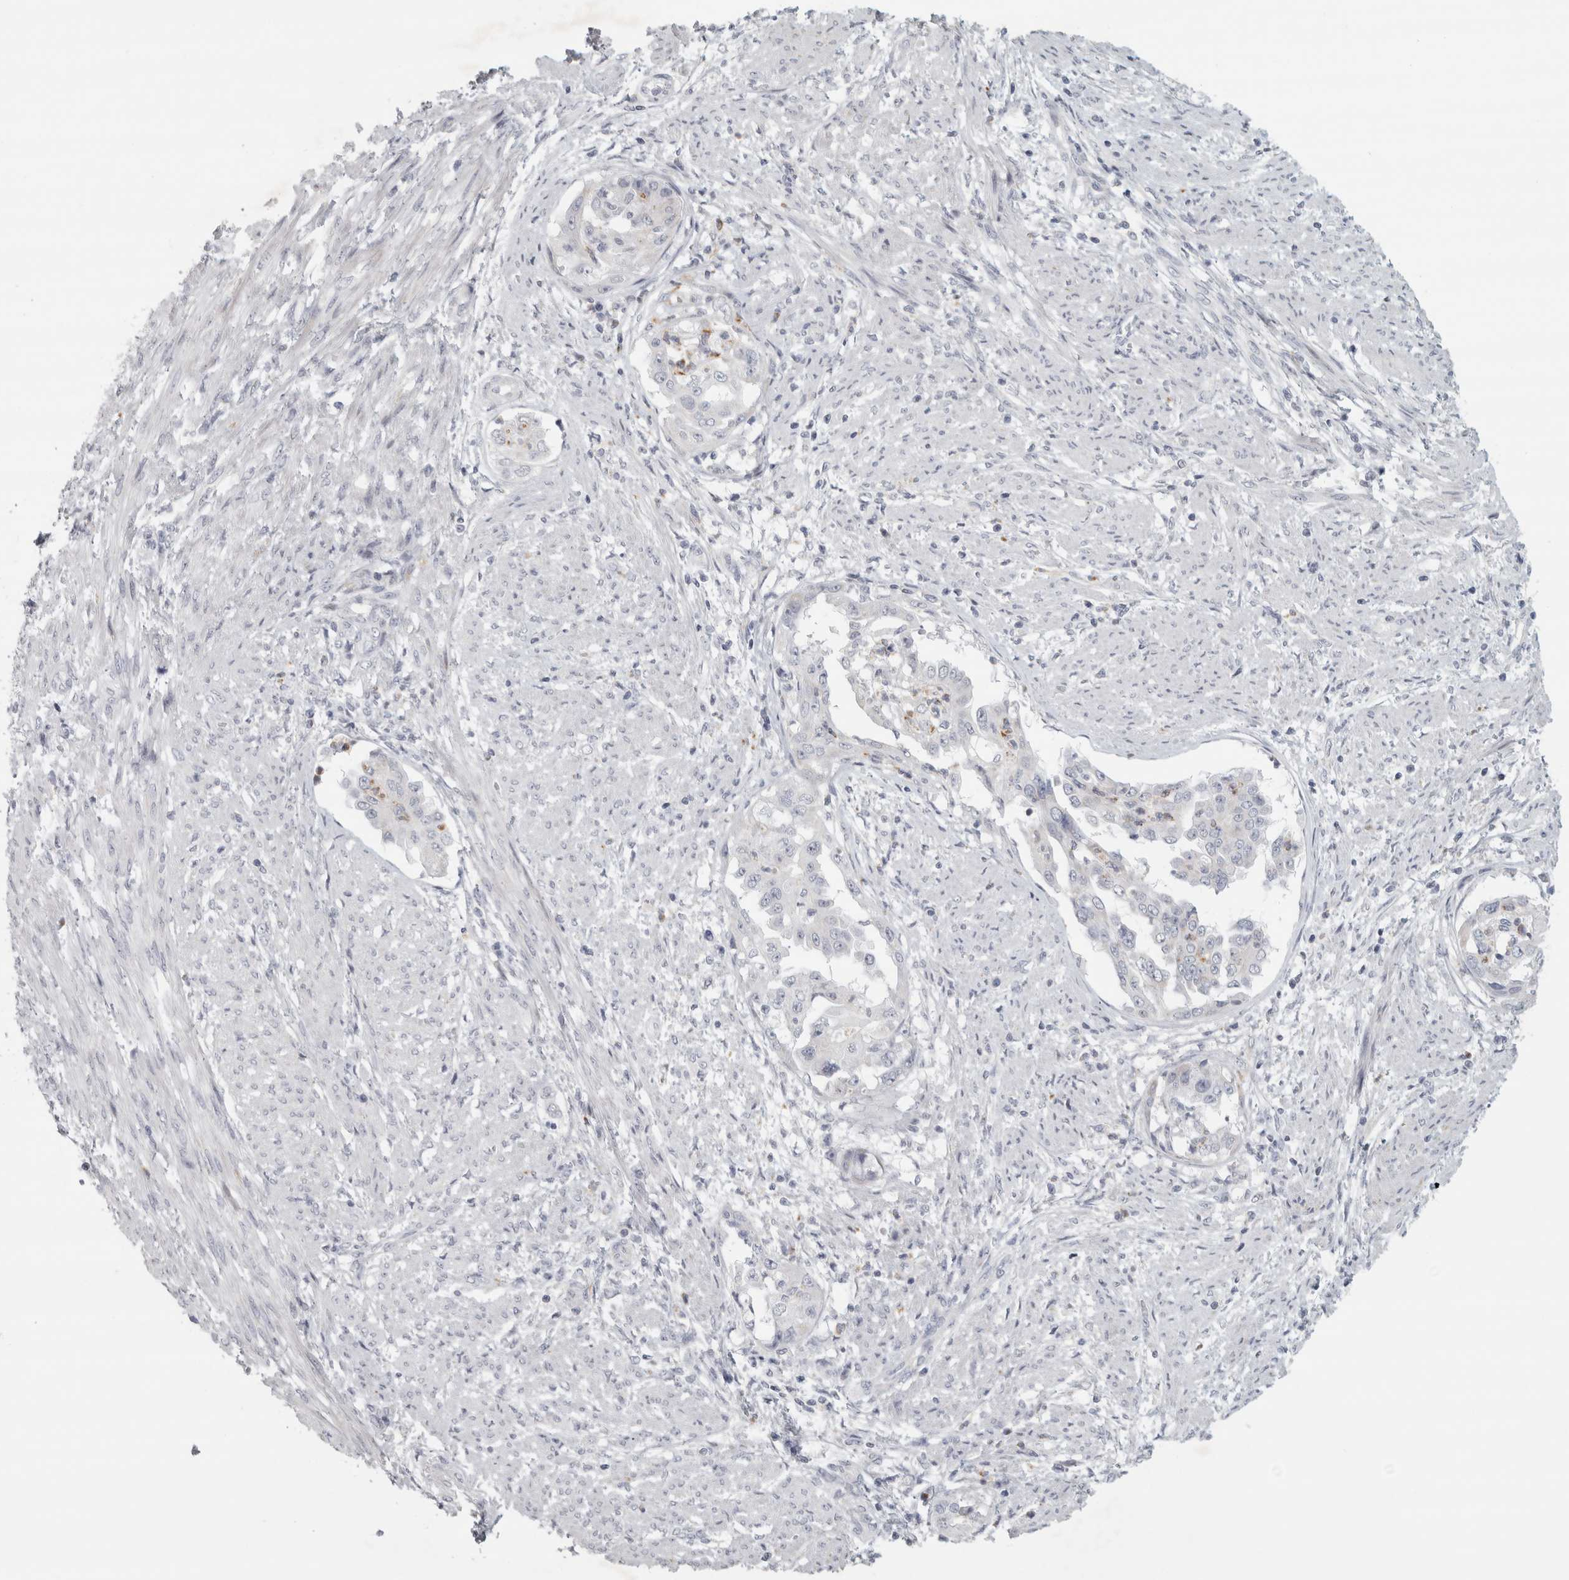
{"staining": {"intensity": "negative", "quantity": "none", "location": "none"}, "tissue": "endometrial cancer", "cell_type": "Tumor cells", "image_type": "cancer", "snomed": [{"axis": "morphology", "description": "Adenocarcinoma, NOS"}, {"axis": "topography", "description": "Endometrium"}], "caption": "Immunohistochemical staining of human endometrial cancer demonstrates no significant positivity in tumor cells. (Stains: DAB (3,3'-diaminobenzidine) IHC with hematoxylin counter stain, Microscopy: brightfield microscopy at high magnification).", "gene": "PTPRN2", "patient": {"sex": "female", "age": 85}}